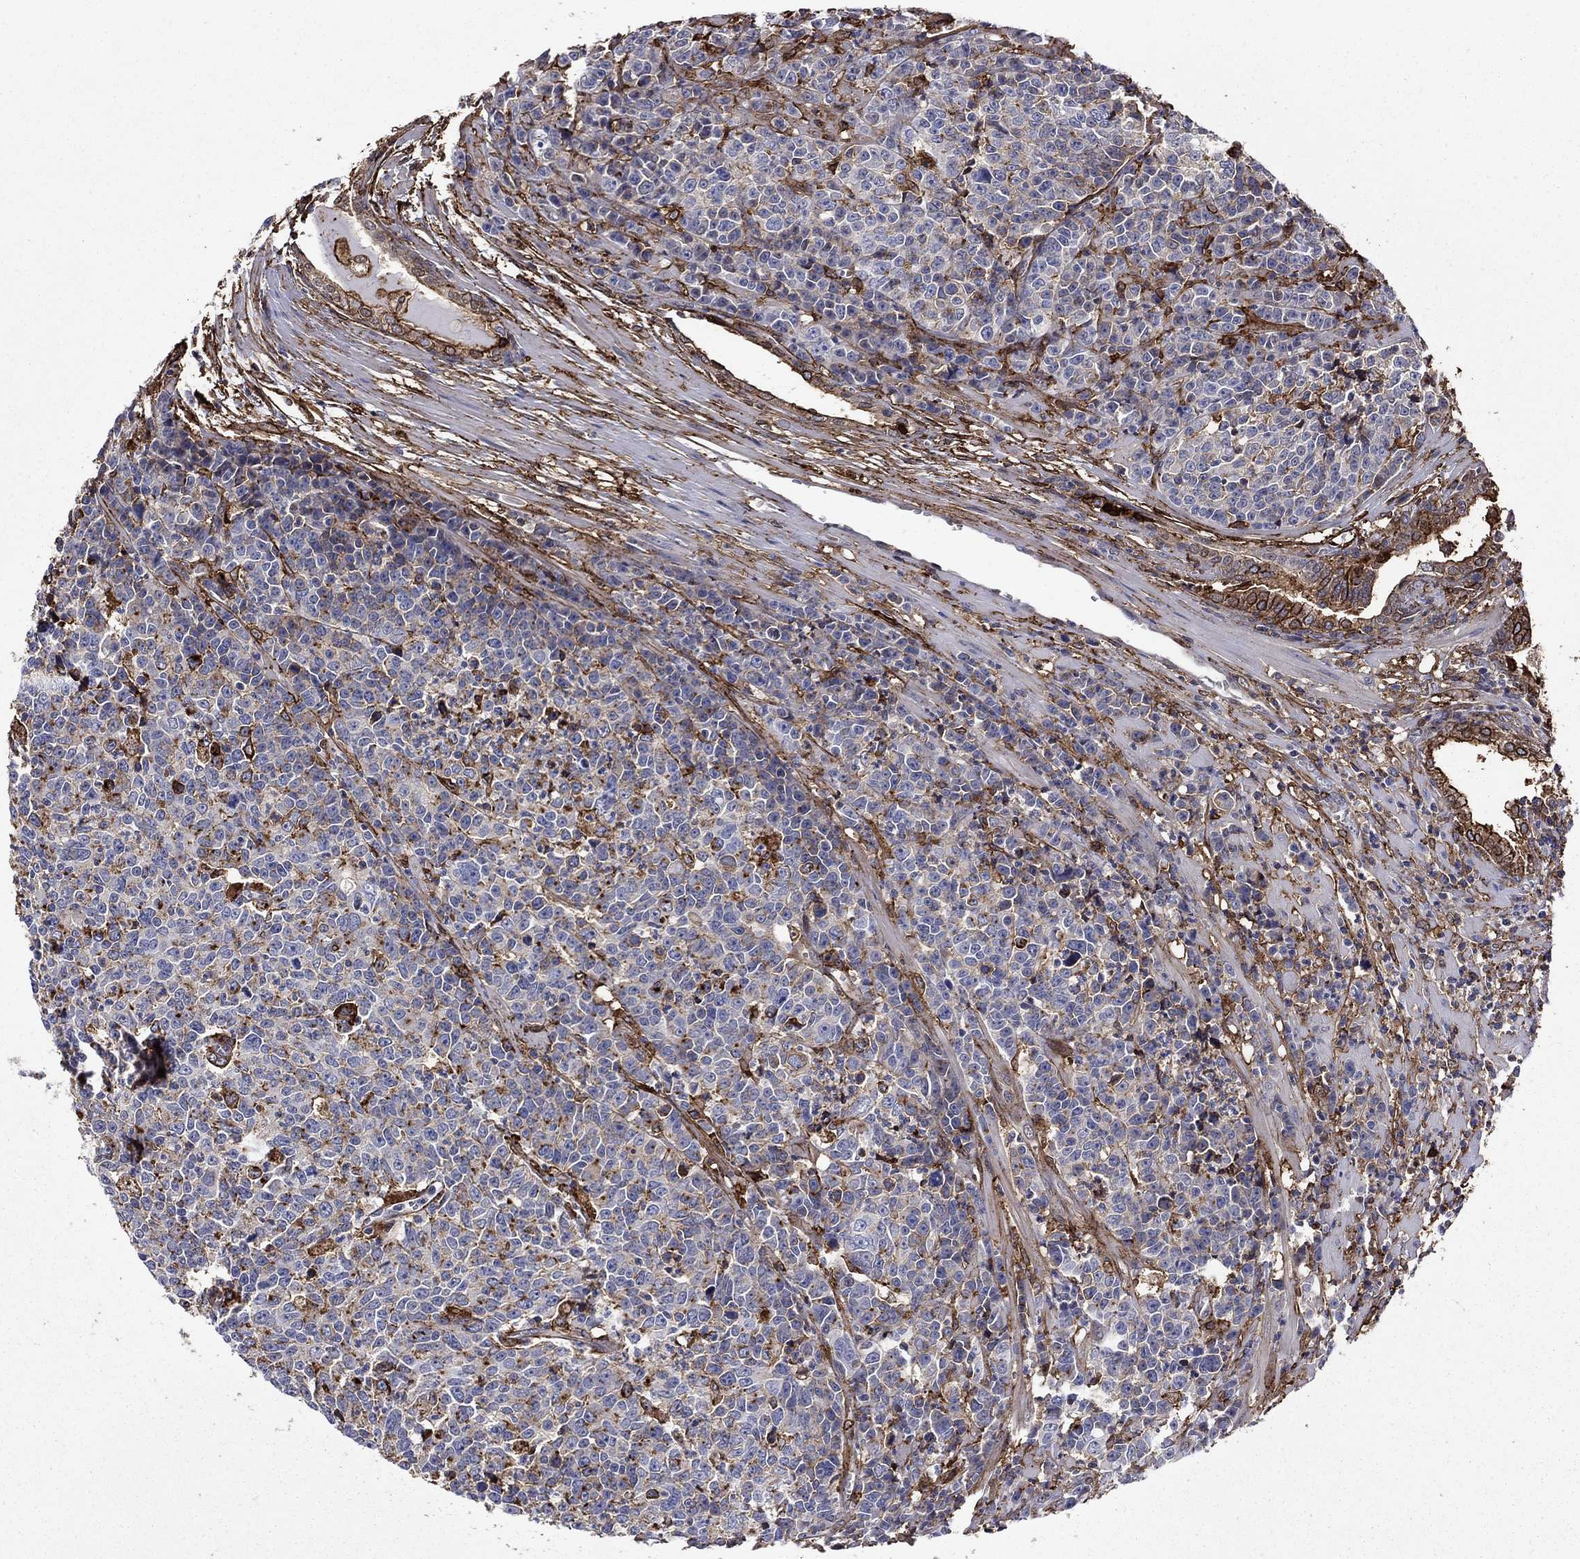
{"staining": {"intensity": "negative", "quantity": "none", "location": "none"}, "tissue": "prostate cancer", "cell_type": "Tumor cells", "image_type": "cancer", "snomed": [{"axis": "morphology", "description": "Adenocarcinoma, NOS"}, {"axis": "topography", "description": "Prostate"}], "caption": "Human prostate cancer (adenocarcinoma) stained for a protein using IHC displays no positivity in tumor cells.", "gene": "PLAU", "patient": {"sex": "male", "age": 67}}